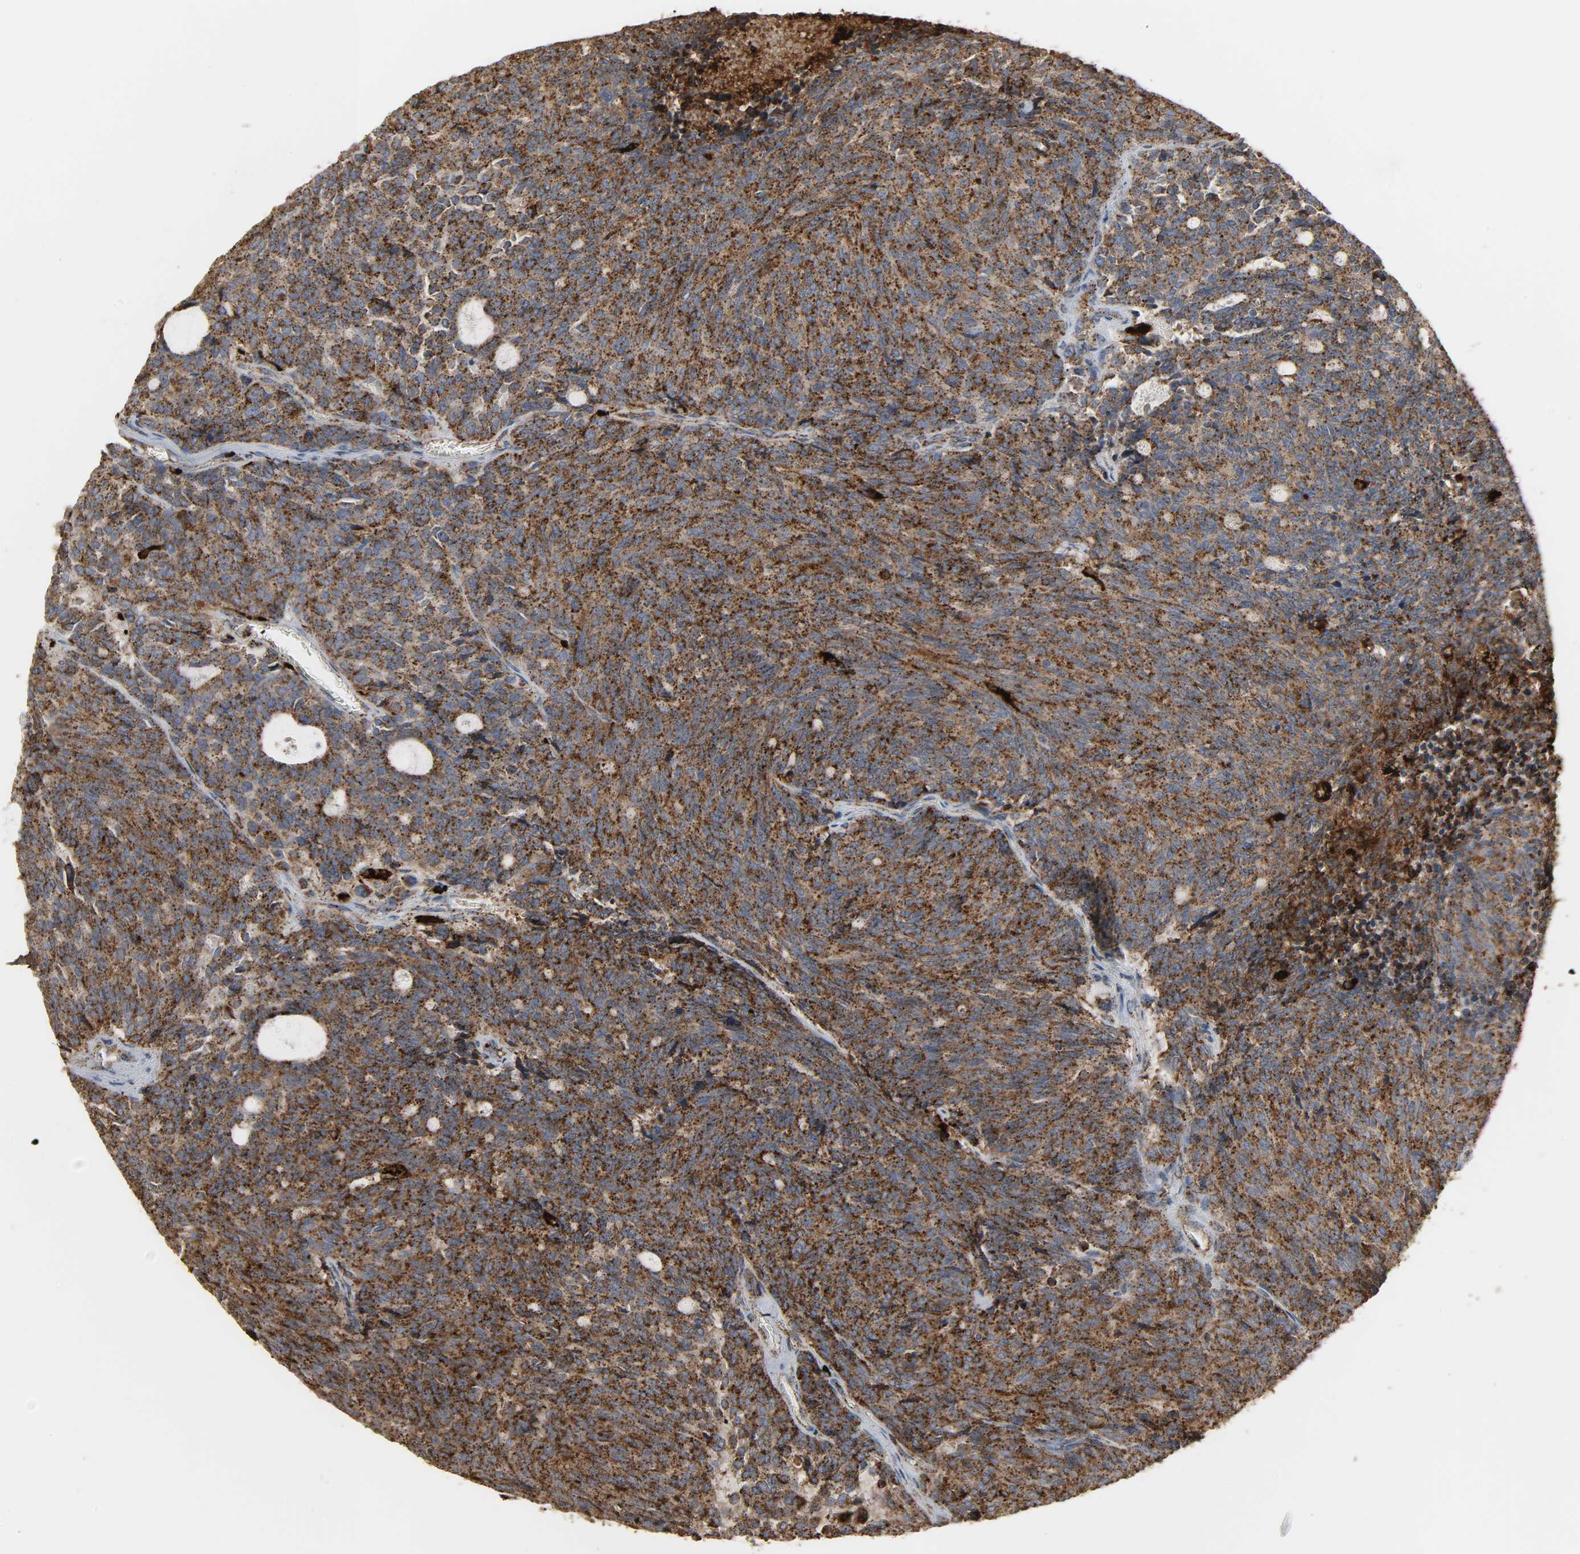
{"staining": {"intensity": "strong", "quantity": ">75%", "location": "cytoplasmic/membranous"}, "tissue": "carcinoid", "cell_type": "Tumor cells", "image_type": "cancer", "snomed": [{"axis": "morphology", "description": "Carcinoid, malignant, NOS"}, {"axis": "topography", "description": "Pancreas"}], "caption": "Strong cytoplasmic/membranous staining is appreciated in about >75% of tumor cells in carcinoid. The protein of interest is stained brown, and the nuclei are stained in blue (DAB (3,3'-diaminobenzidine) IHC with brightfield microscopy, high magnification).", "gene": "PSAP", "patient": {"sex": "female", "age": 54}}